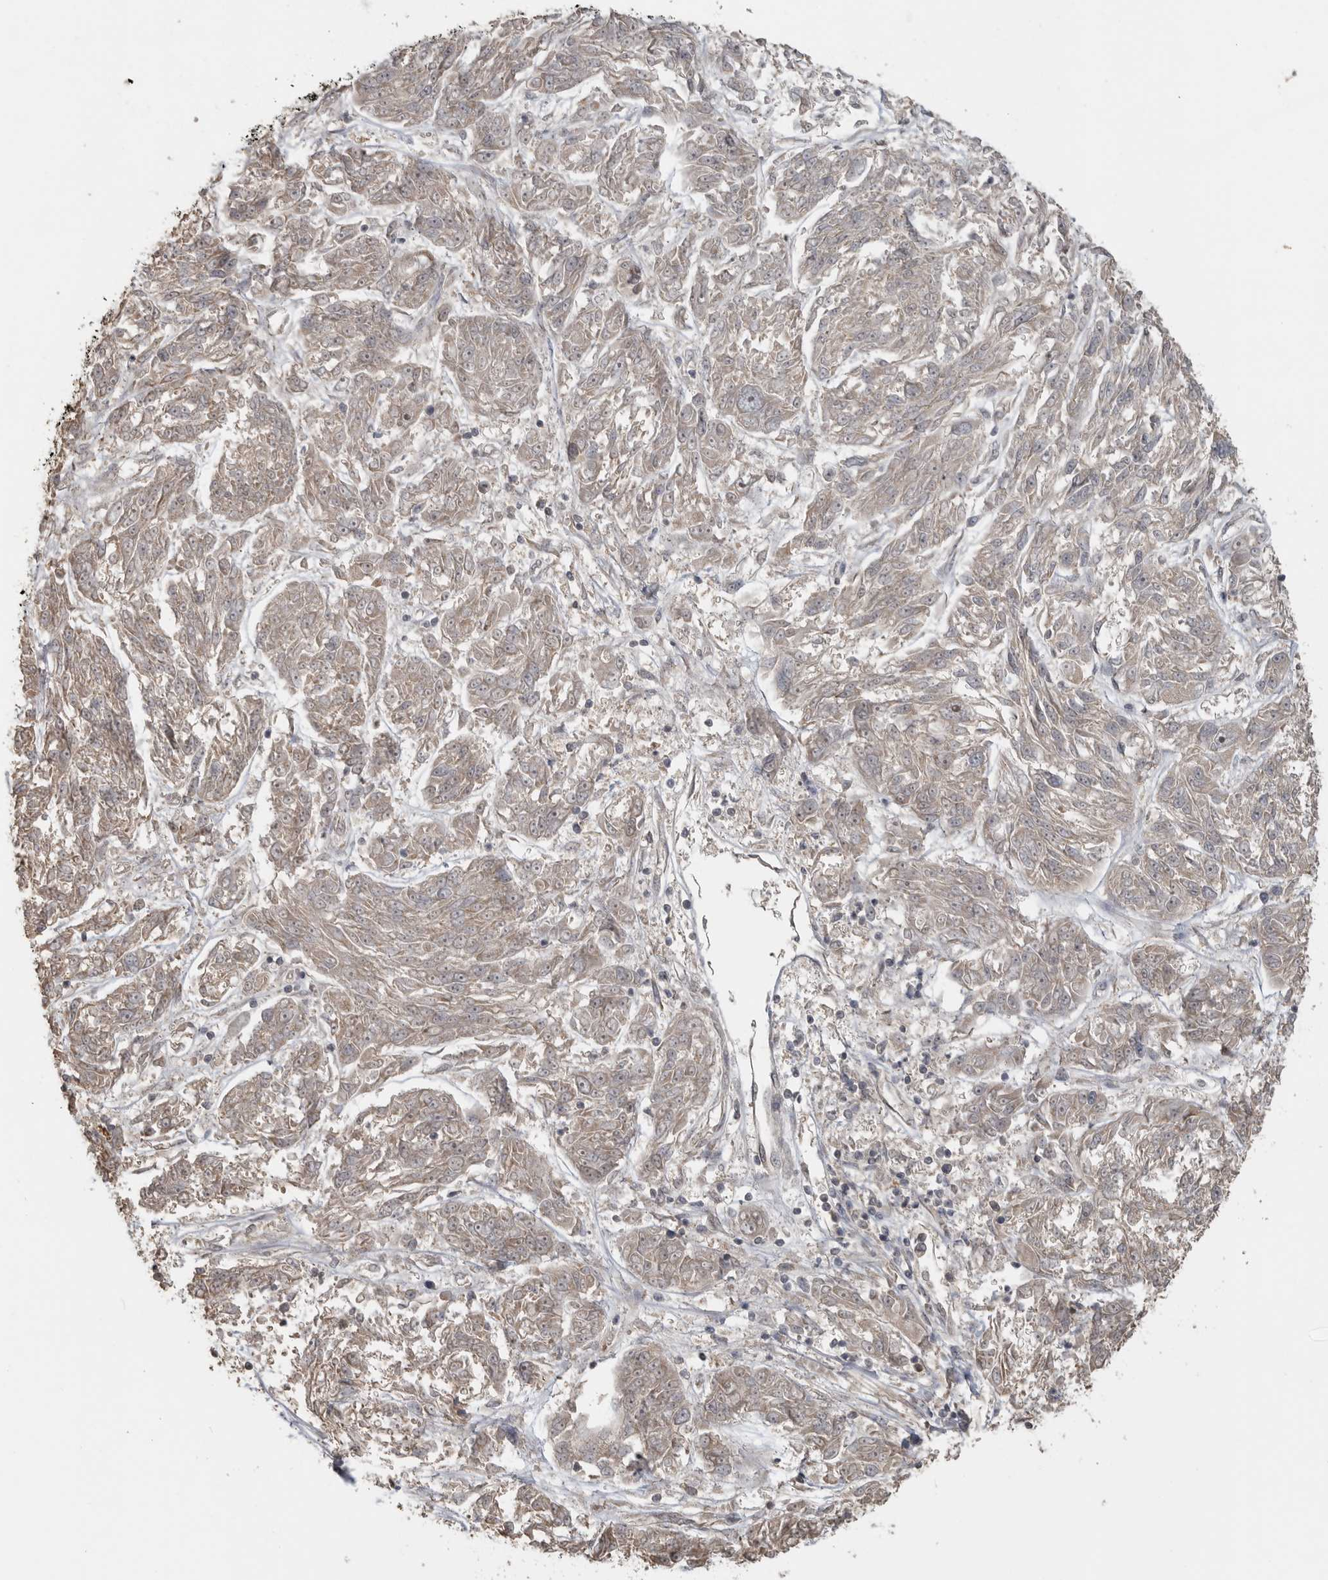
{"staining": {"intensity": "weak", "quantity": "<25%", "location": "cytoplasmic/membranous"}, "tissue": "melanoma", "cell_type": "Tumor cells", "image_type": "cancer", "snomed": [{"axis": "morphology", "description": "Malignant melanoma, NOS"}, {"axis": "topography", "description": "Skin"}], "caption": "Protein analysis of melanoma shows no significant staining in tumor cells.", "gene": "LLGL1", "patient": {"sex": "male", "age": 53}}